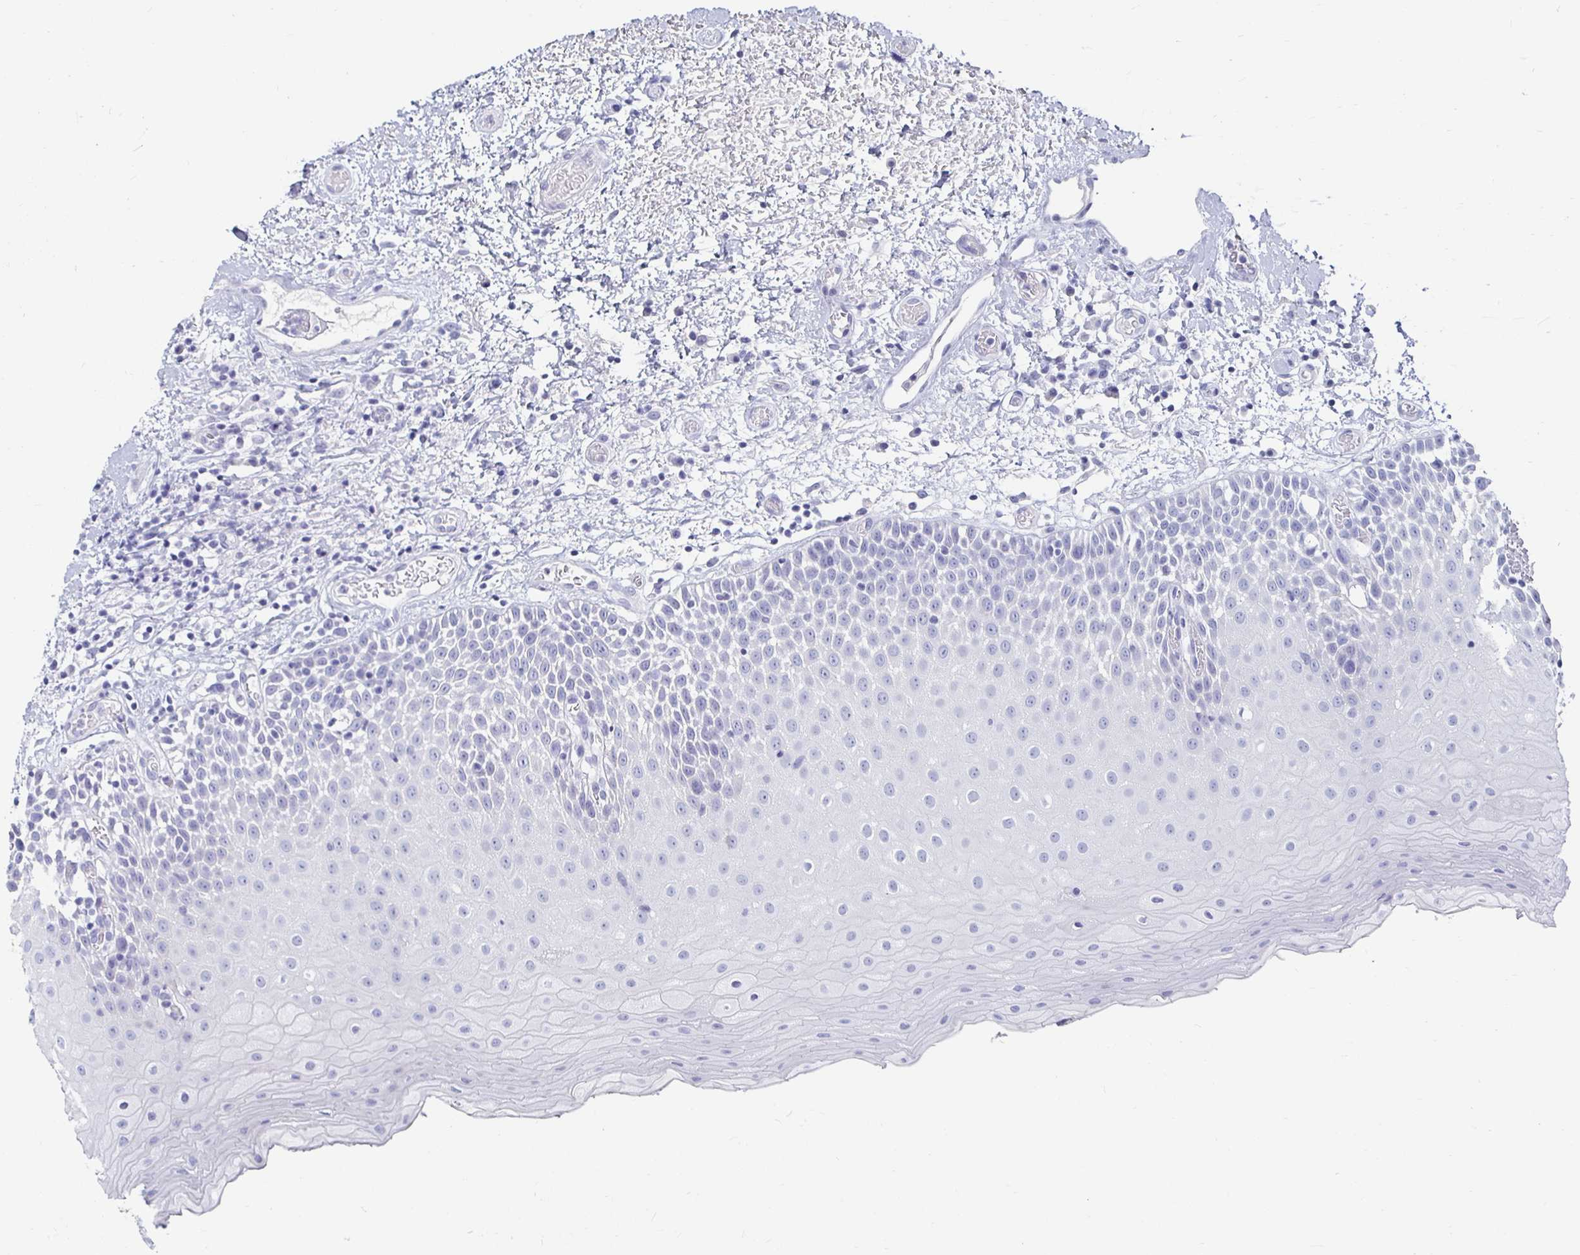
{"staining": {"intensity": "negative", "quantity": "none", "location": "none"}, "tissue": "oral mucosa", "cell_type": "Squamous epithelial cells", "image_type": "normal", "snomed": [{"axis": "morphology", "description": "Normal tissue, NOS"}, {"axis": "topography", "description": "Oral tissue"}], "caption": "Unremarkable oral mucosa was stained to show a protein in brown. There is no significant staining in squamous epithelial cells. (DAB immunohistochemistry (IHC) with hematoxylin counter stain).", "gene": "CA9", "patient": {"sex": "female", "age": 82}}